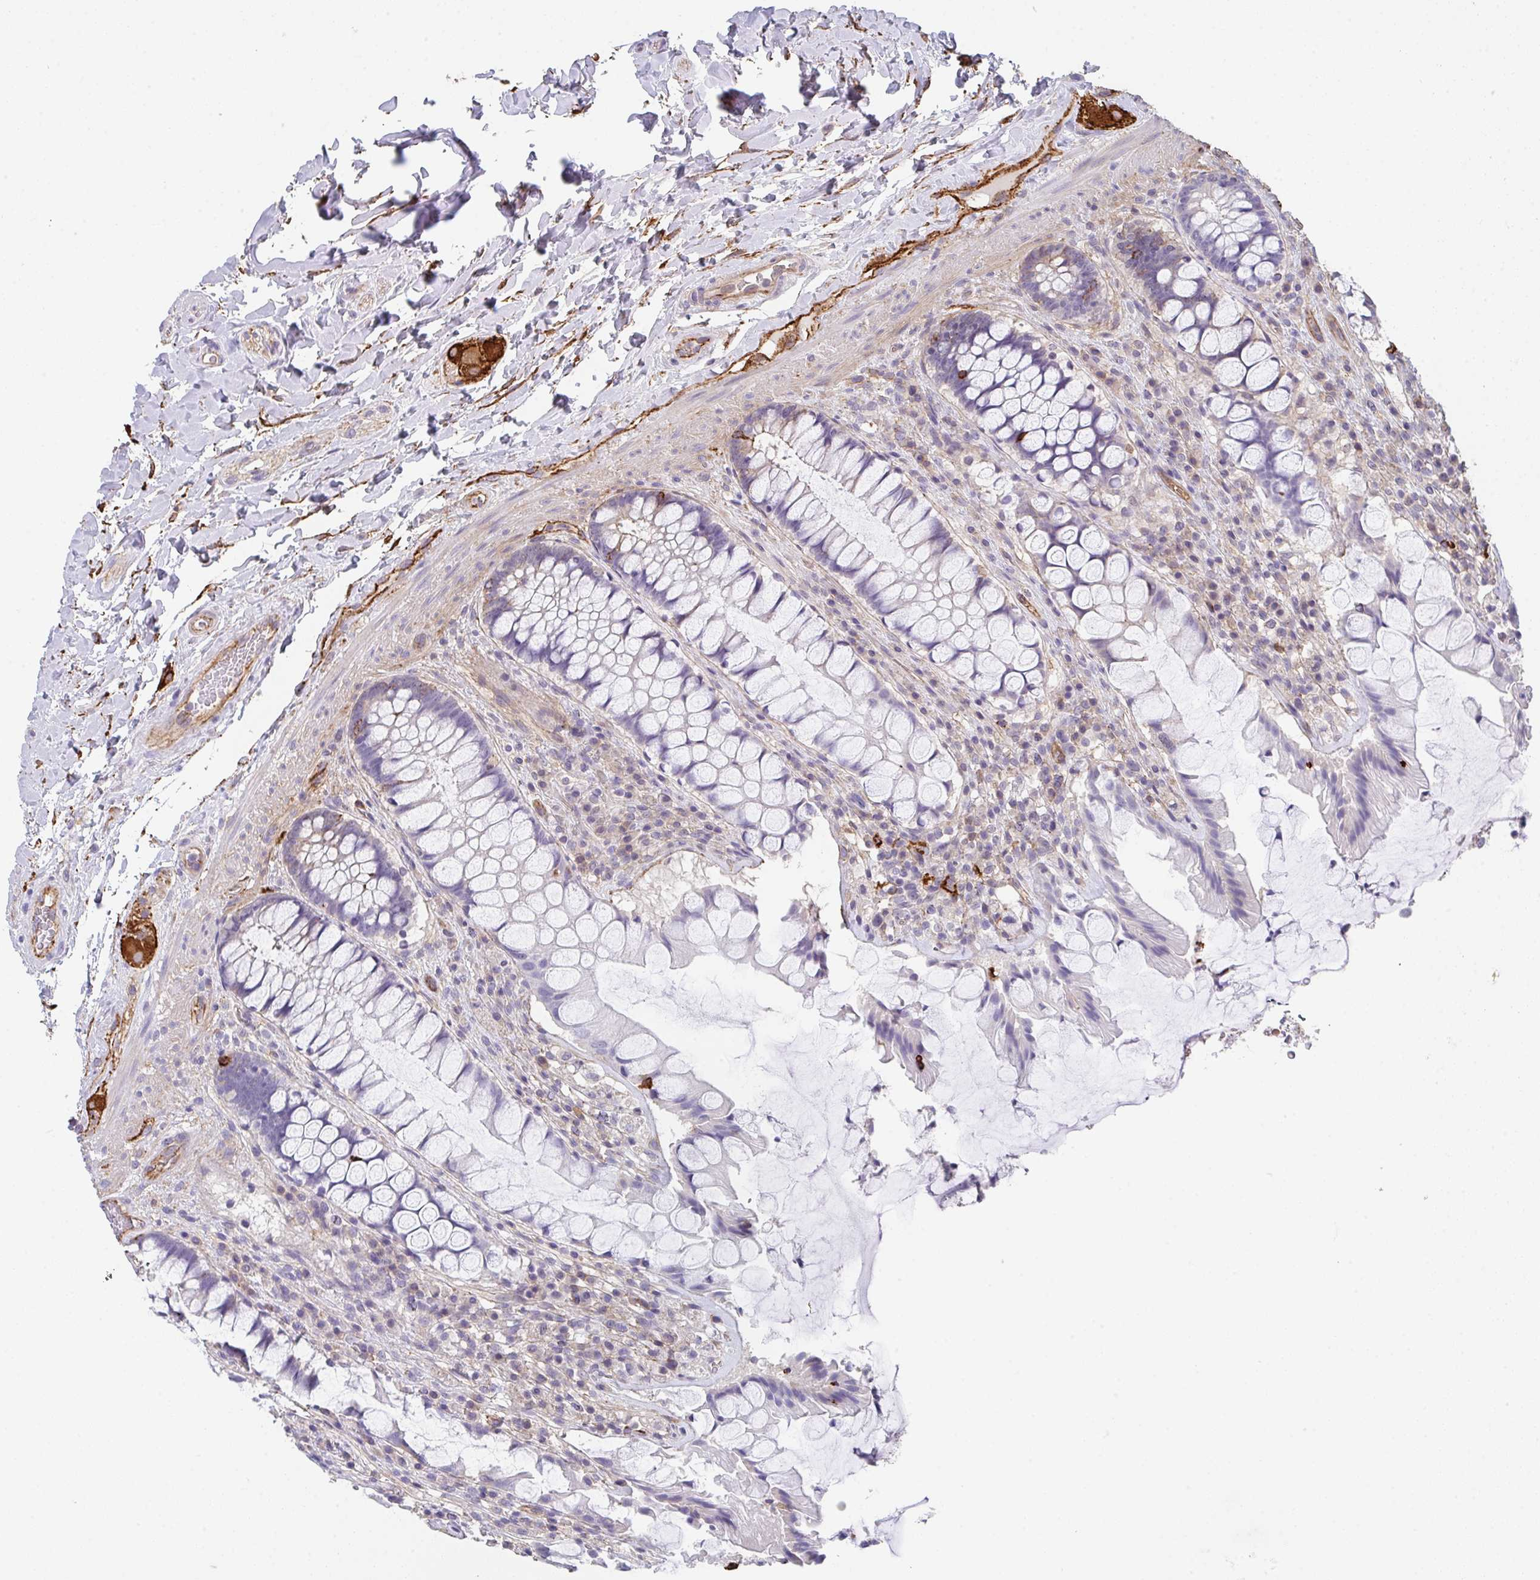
{"staining": {"intensity": "negative", "quantity": "none", "location": "none"}, "tissue": "rectum", "cell_type": "Glandular cells", "image_type": "normal", "snomed": [{"axis": "morphology", "description": "Normal tissue, NOS"}, {"axis": "topography", "description": "Rectum"}], "caption": "Glandular cells are negative for brown protein staining in benign rectum. (DAB (3,3'-diaminobenzidine) IHC, high magnification).", "gene": "DBN1", "patient": {"sex": "female", "age": 58}}